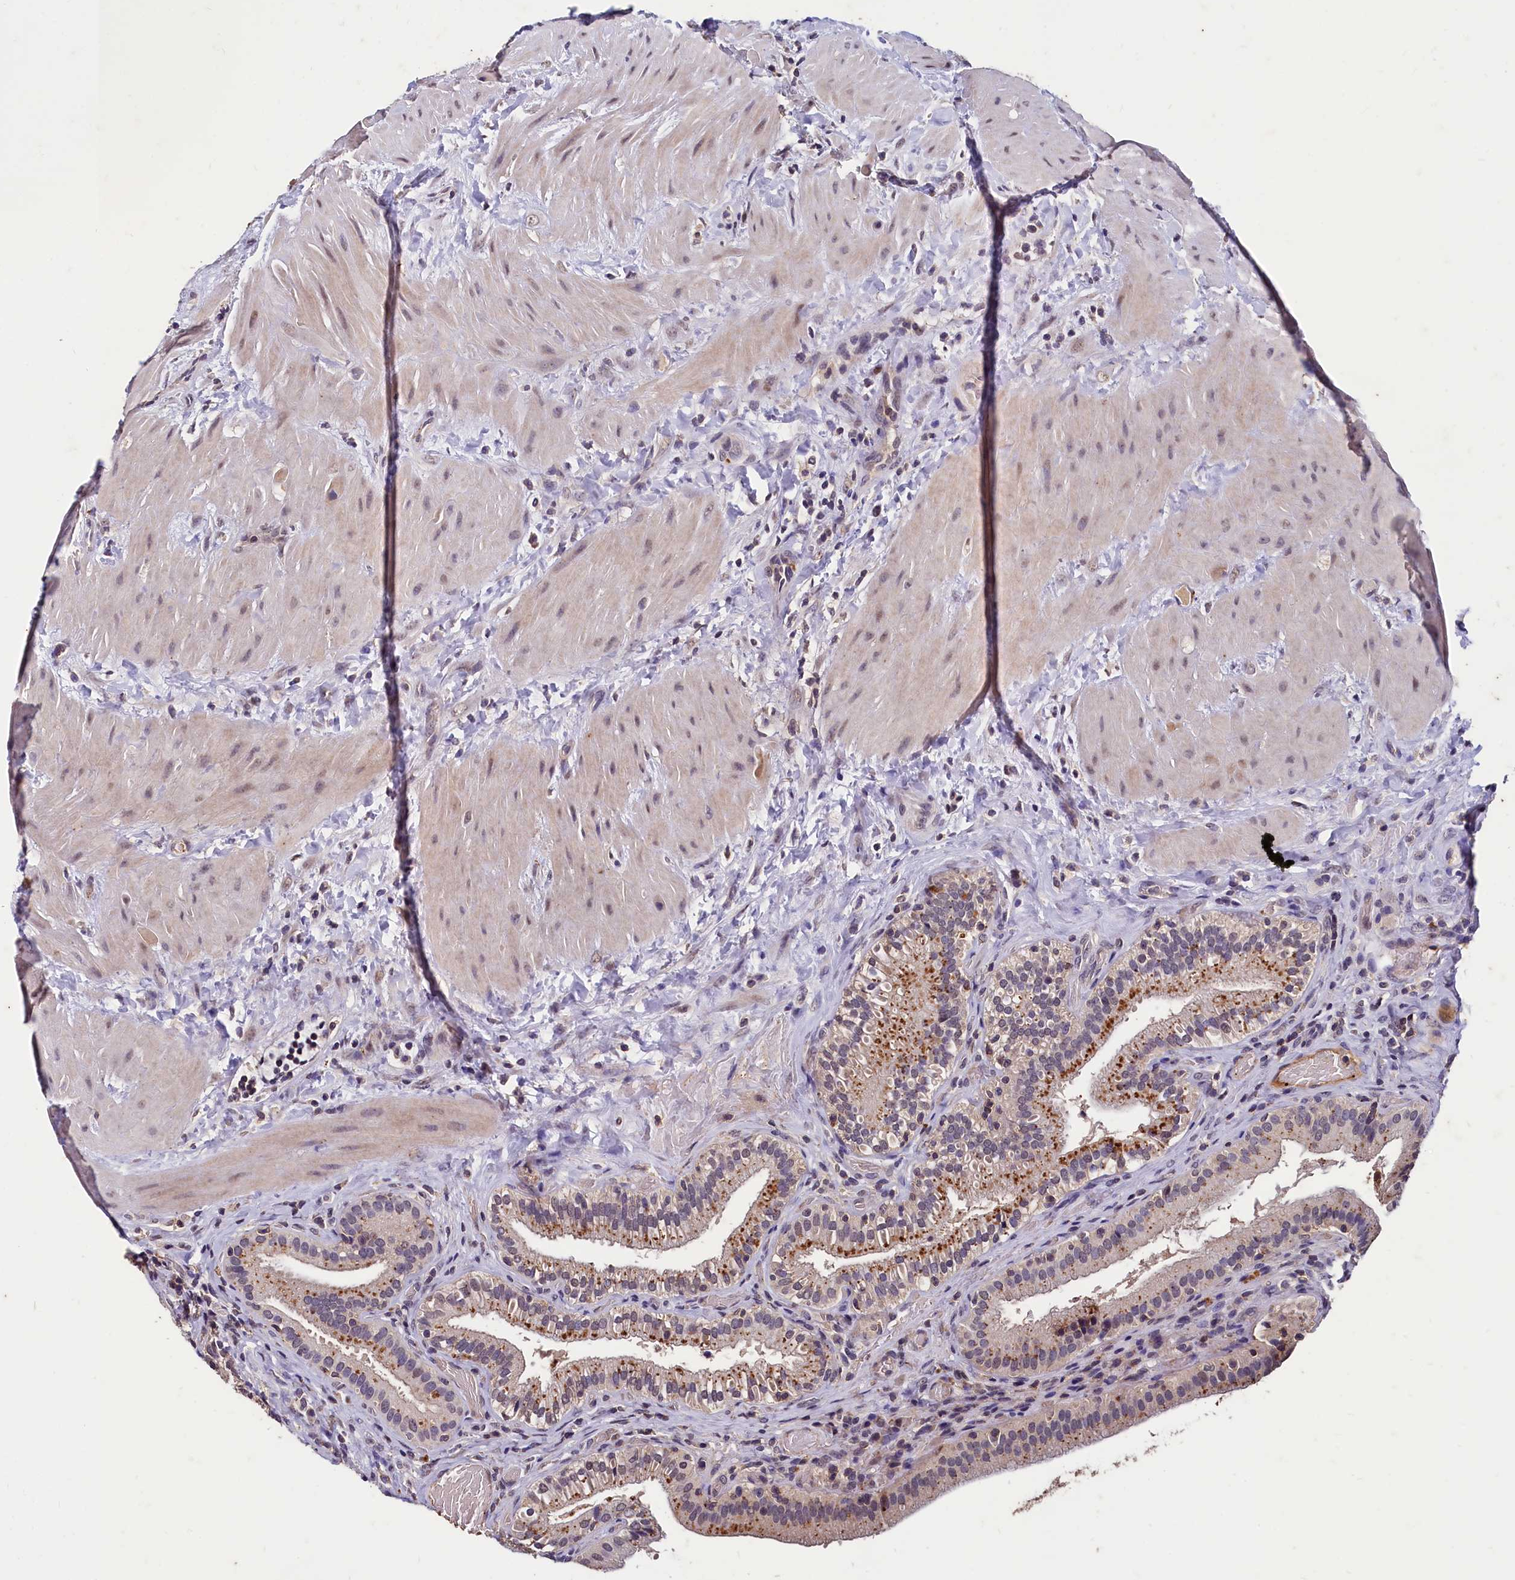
{"staining": {"intensity": "moderate", "quantity": "25%-75%", "location": "cytoplasmic/membranous"}, "tissue": "gallbladder", "cell_type": "Glandular cells", "image_type": "normal", "snomed": [{"axis": "morphology", "description": "Normal tissue, NOS"}, {"axis": "topography", "description": "Gallbladder"}], "caption": "A brown stain shows moderate cytoplasmic/membranous positivity of a protein in glandular cells of unremarkable gallbladder.", "gene": "CSTPP1", "patient": {"sex": "male", "age": 24}}